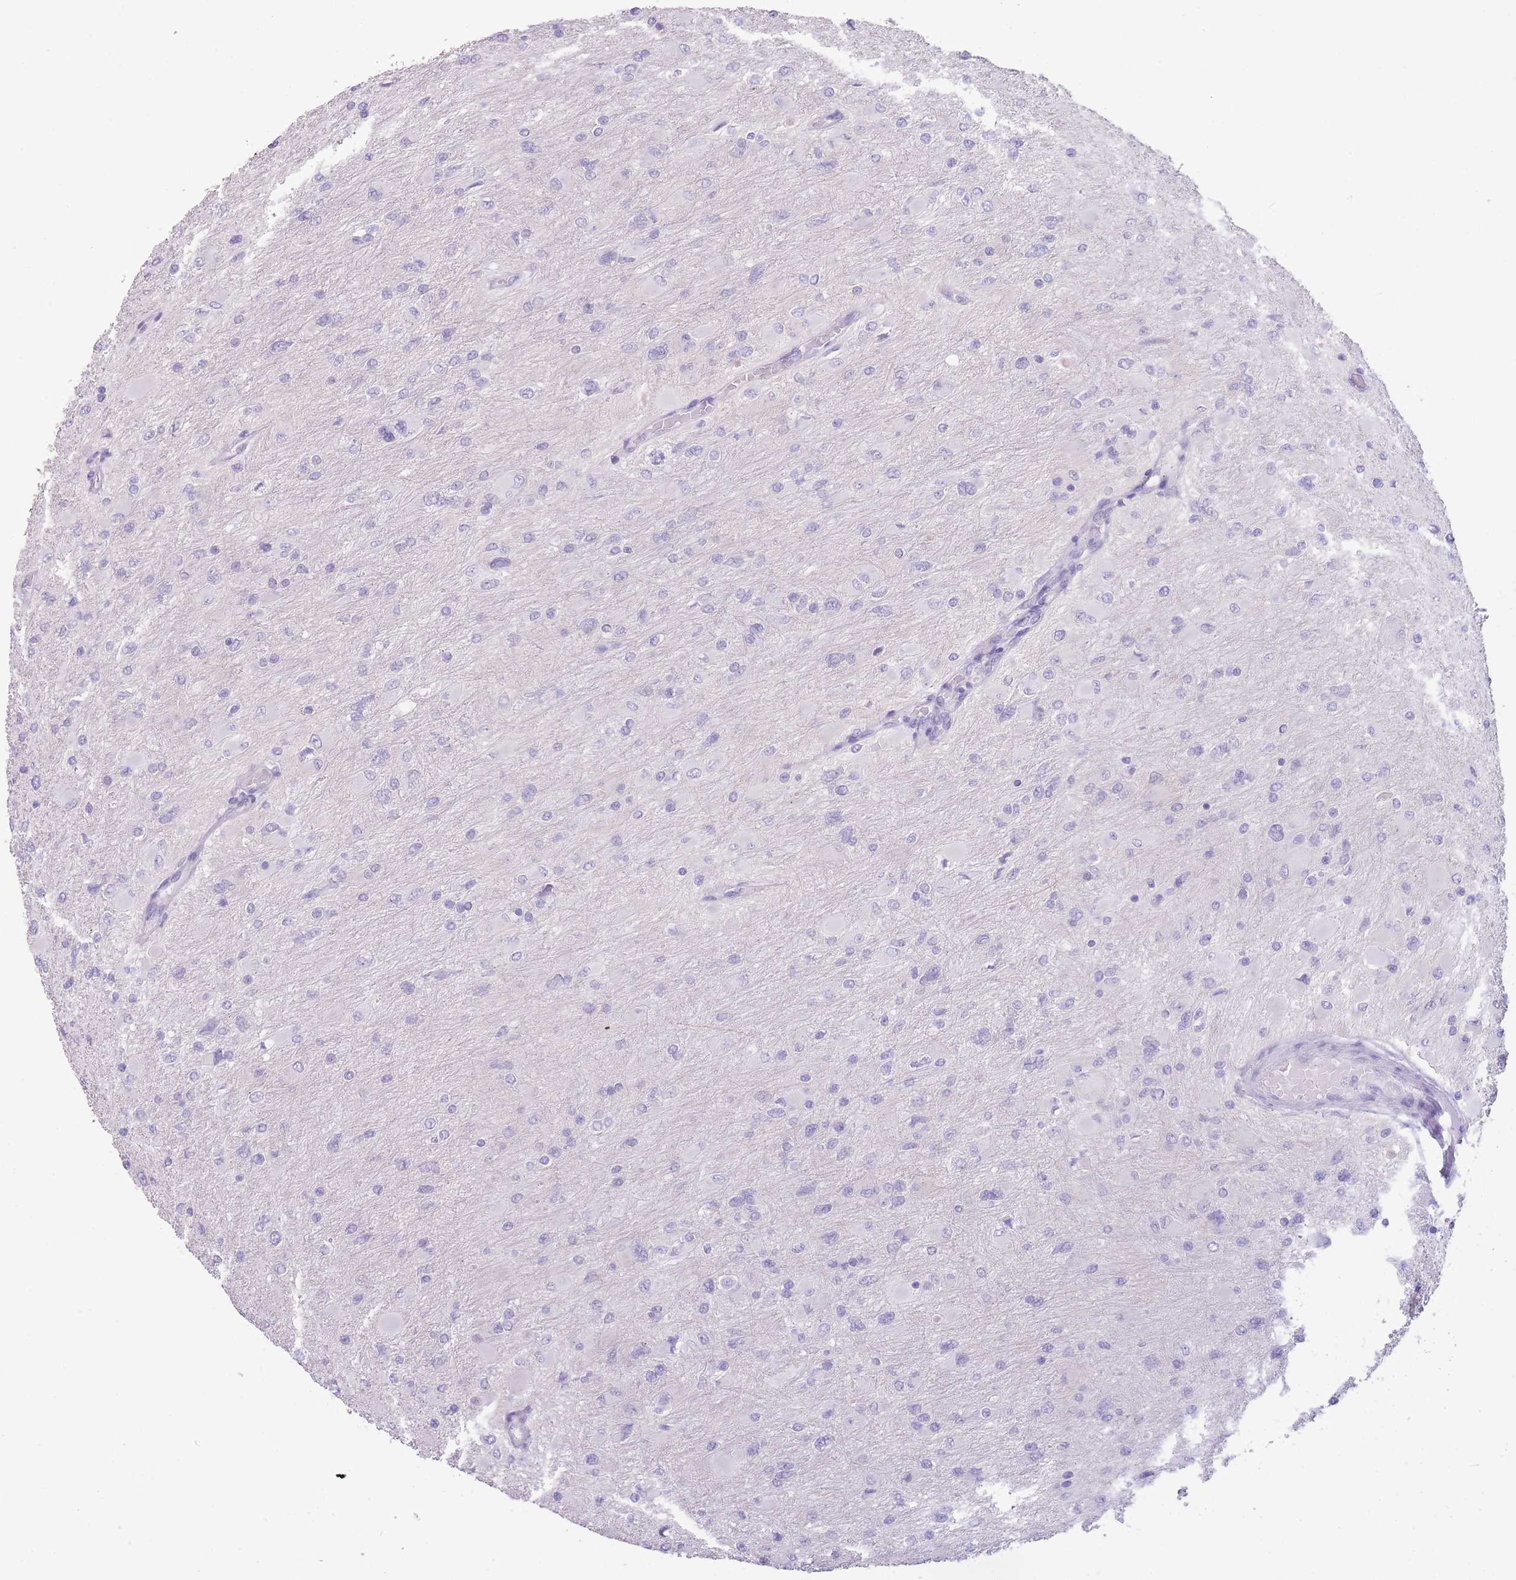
{"staining": {"intensity": "negative", "quantity": "none", "location": "none"}, "tissue": "glioma", "cell_type": "Tumor cells", "image_type": "cancer", "snomed": [{"axis": "morphology", "description": "Glioma, malignant, High grade"}, {"axis": "topography", "description": "Cerebral cortex"}], "caption": "Tumor cells are negative for brown protein staining in glioma.", "gene": "DCANP1", "patient": {"sex": "female", "age": 36}}